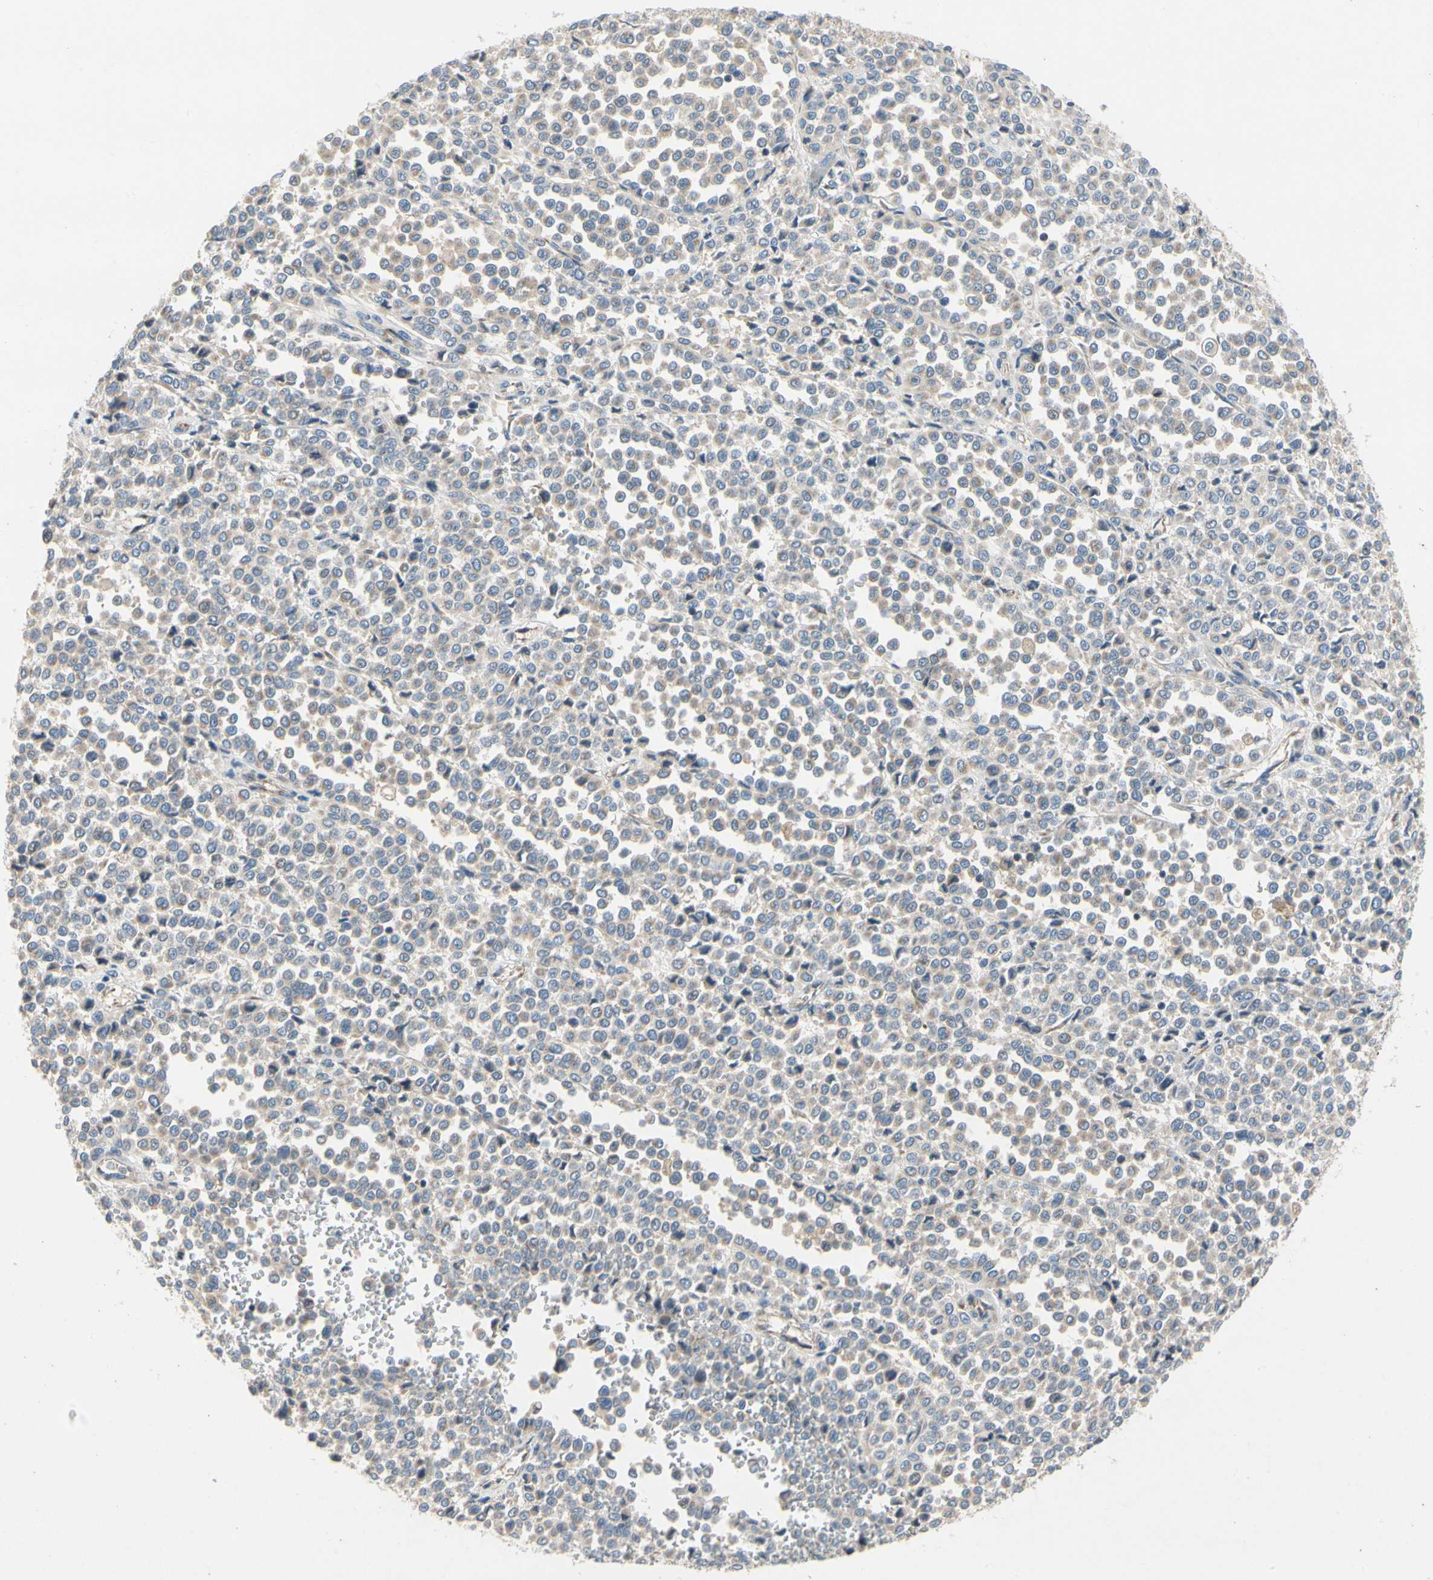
{"staining": {"intensity": "negative", "quantity": "none", "location": "none"}, "tissue": "melanoma", "cell_type": "Tumor cells", "image_type": "cancer", "snomed": [{"axis": "morphology", "description": "Malignant melanoma, Metastatic site"}, {"axis": "topography", "description": "Pancreas"}], "caption": "A photomicrograph of melanoma stained for a protein displays no brown staining in tumor cells.", "gene": "KLHDC8B", "patient": {"sex": "female", "age": 30}}